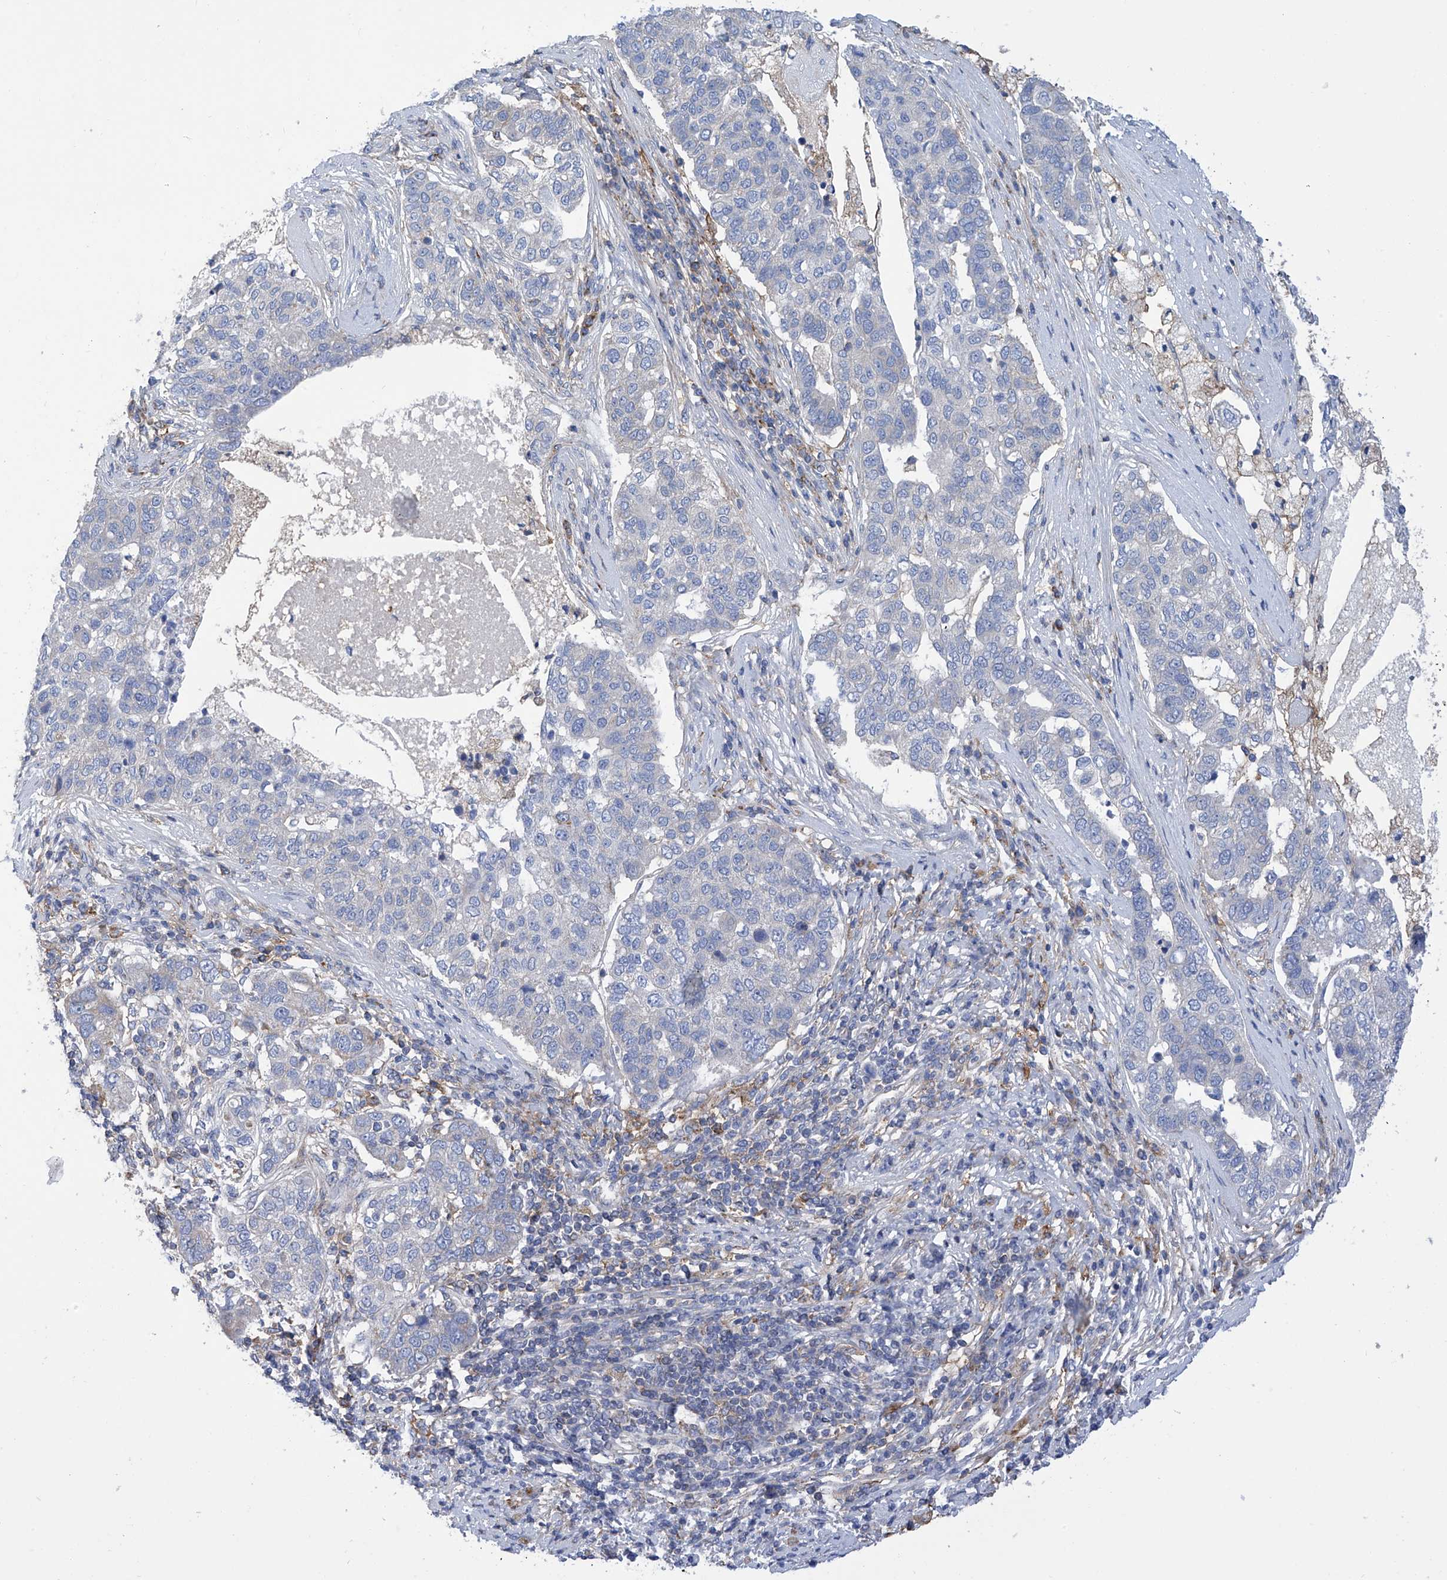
{"staining": {"intensity": "negative", "quantity": "none", "location": "none"}, "tissue": "pancreatic cancer", "cell_type": "Tumor cells", "image_type": "cancer", "snomed": [{"axis": "morphology", "description": "Adenocarcinoma, NOS"}, {"axis": "topography", "description": "Pancreas"}], "caption": "A photomicrograph of human pancreatic cancer is negative for staining in tumor cells. Brightfield microscopy of immunohistochemistry (IHC) stained with DAB (3,3'-diaminobenzidine) (brown) and hematoxylin (blue), captured at high magnification.", "gene": "P2RX7", "patient": {"sex": "female", "age": 61}}